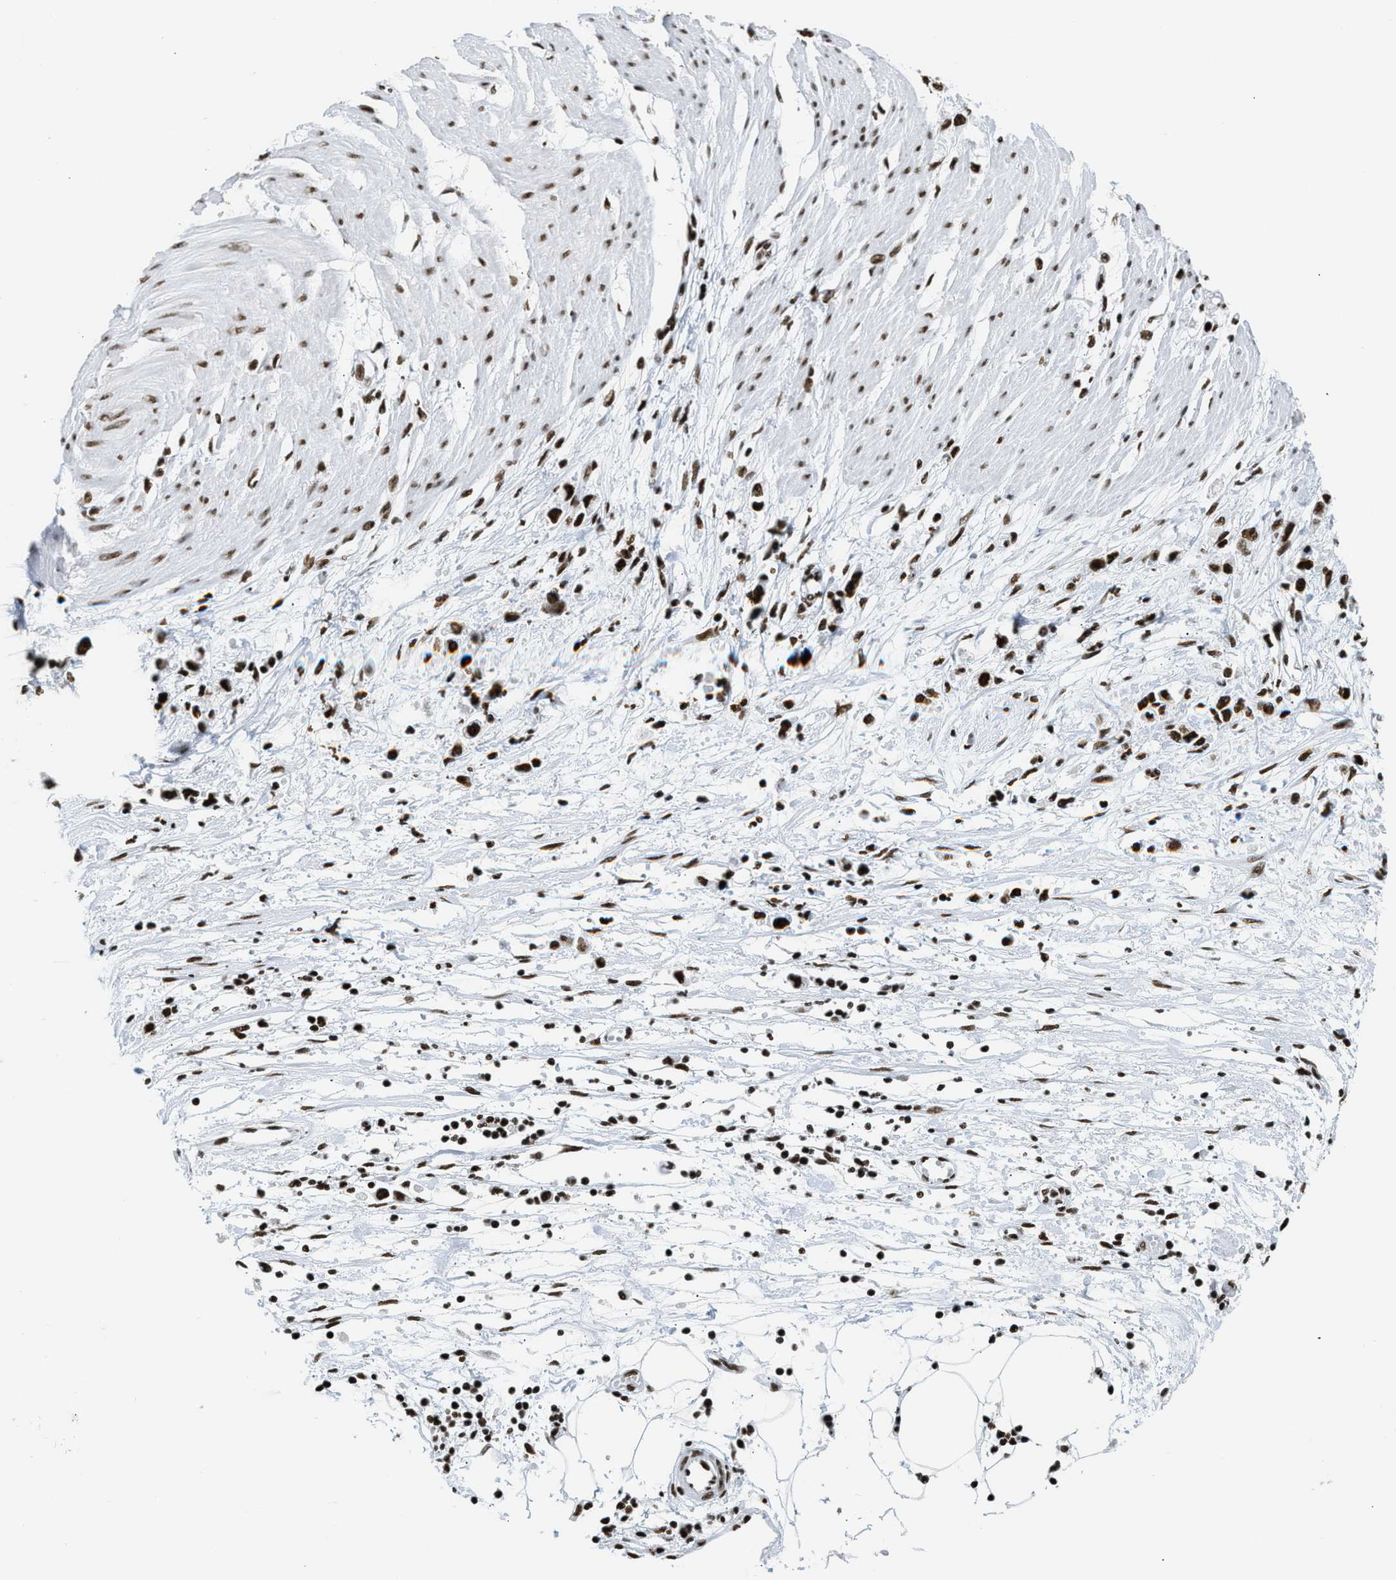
{"staining": {"intensity": "strong", "quantity": ">75%", "location": "nuclear"}, "tissue": "stomach cancer", "cell_type": "Tumor cells", "image_type": "cancer", "snomed": [{"axis": "morphology", "description": "Adenocarcinoma, NOS"}, {"axis": "topography", "description": "Stomach"}], "caption": "Brown immunohistochemical staining in human adenocarcinoma (stomach) demonstrates strong nuclear expression in approximately >75% of tumor cells.", "gene": "PIF1", "patient": {"sex": "female", "age": 59}}